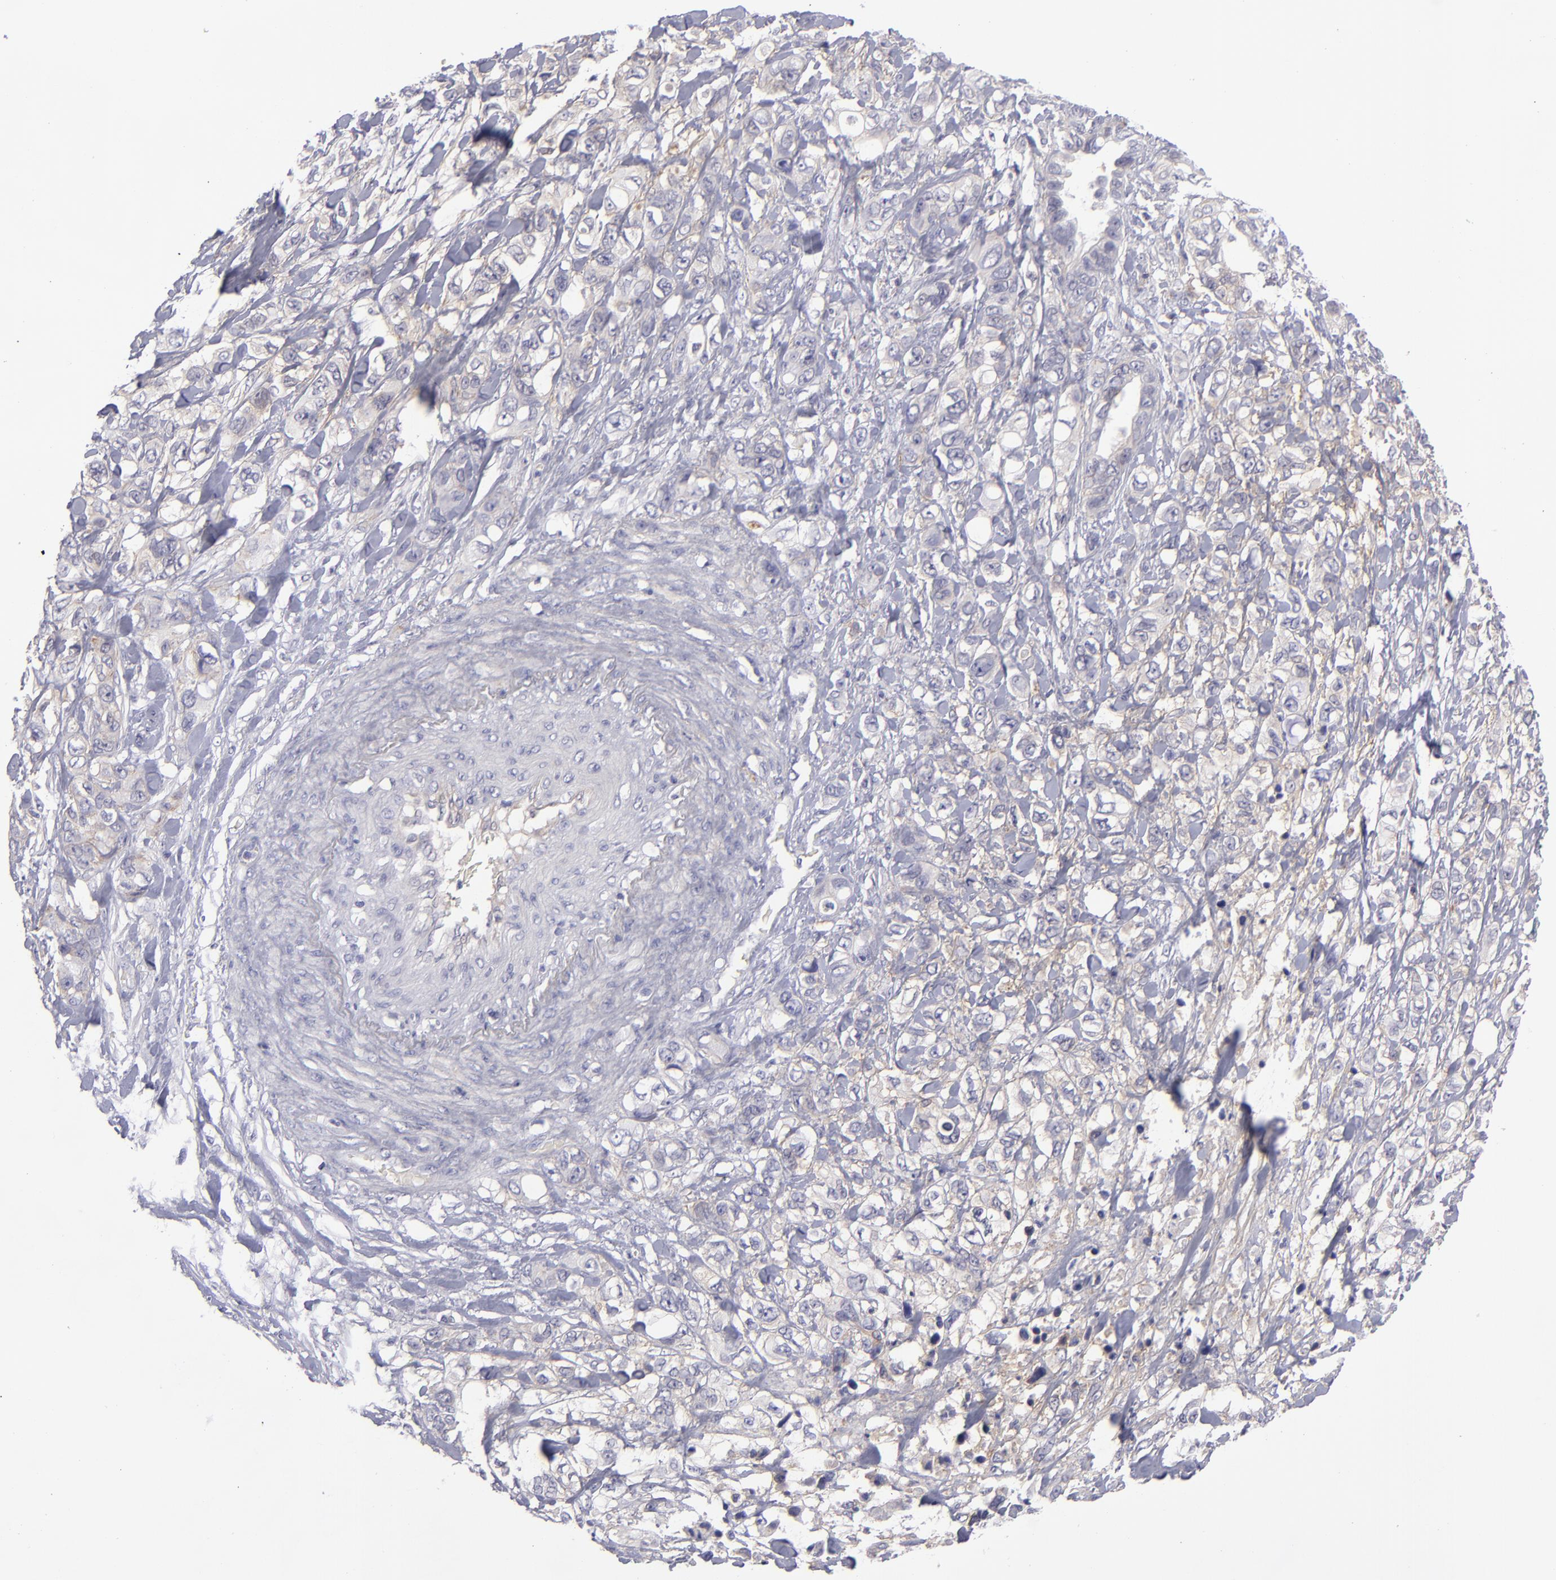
{"staining": {"intensity": "weak", "quantity": "25%-75%", "location": "cytoplasmic/membranous"}, "tissue": "stomach cancer", "cell_type": "Tumor cells", "image_type": "cancer", "snomed": [{"axis": "morphology", "description": "Adenocarcinoma, NOS"}, {"axis": "topography", "description": "Stomach, upper"}], "caption": "Immunohistochemistry image of neoplastic tissue: adenocarcinoma (stomach) stained using immunohistochemistry displays low levels of weak protein expression localized specifically in the cytoplasmic/membranous of tumor cells, appearing as a cytoplasmic/membranous brown color.", "gene": "BSG", "patient": {"sex": "male", "age": 47}}